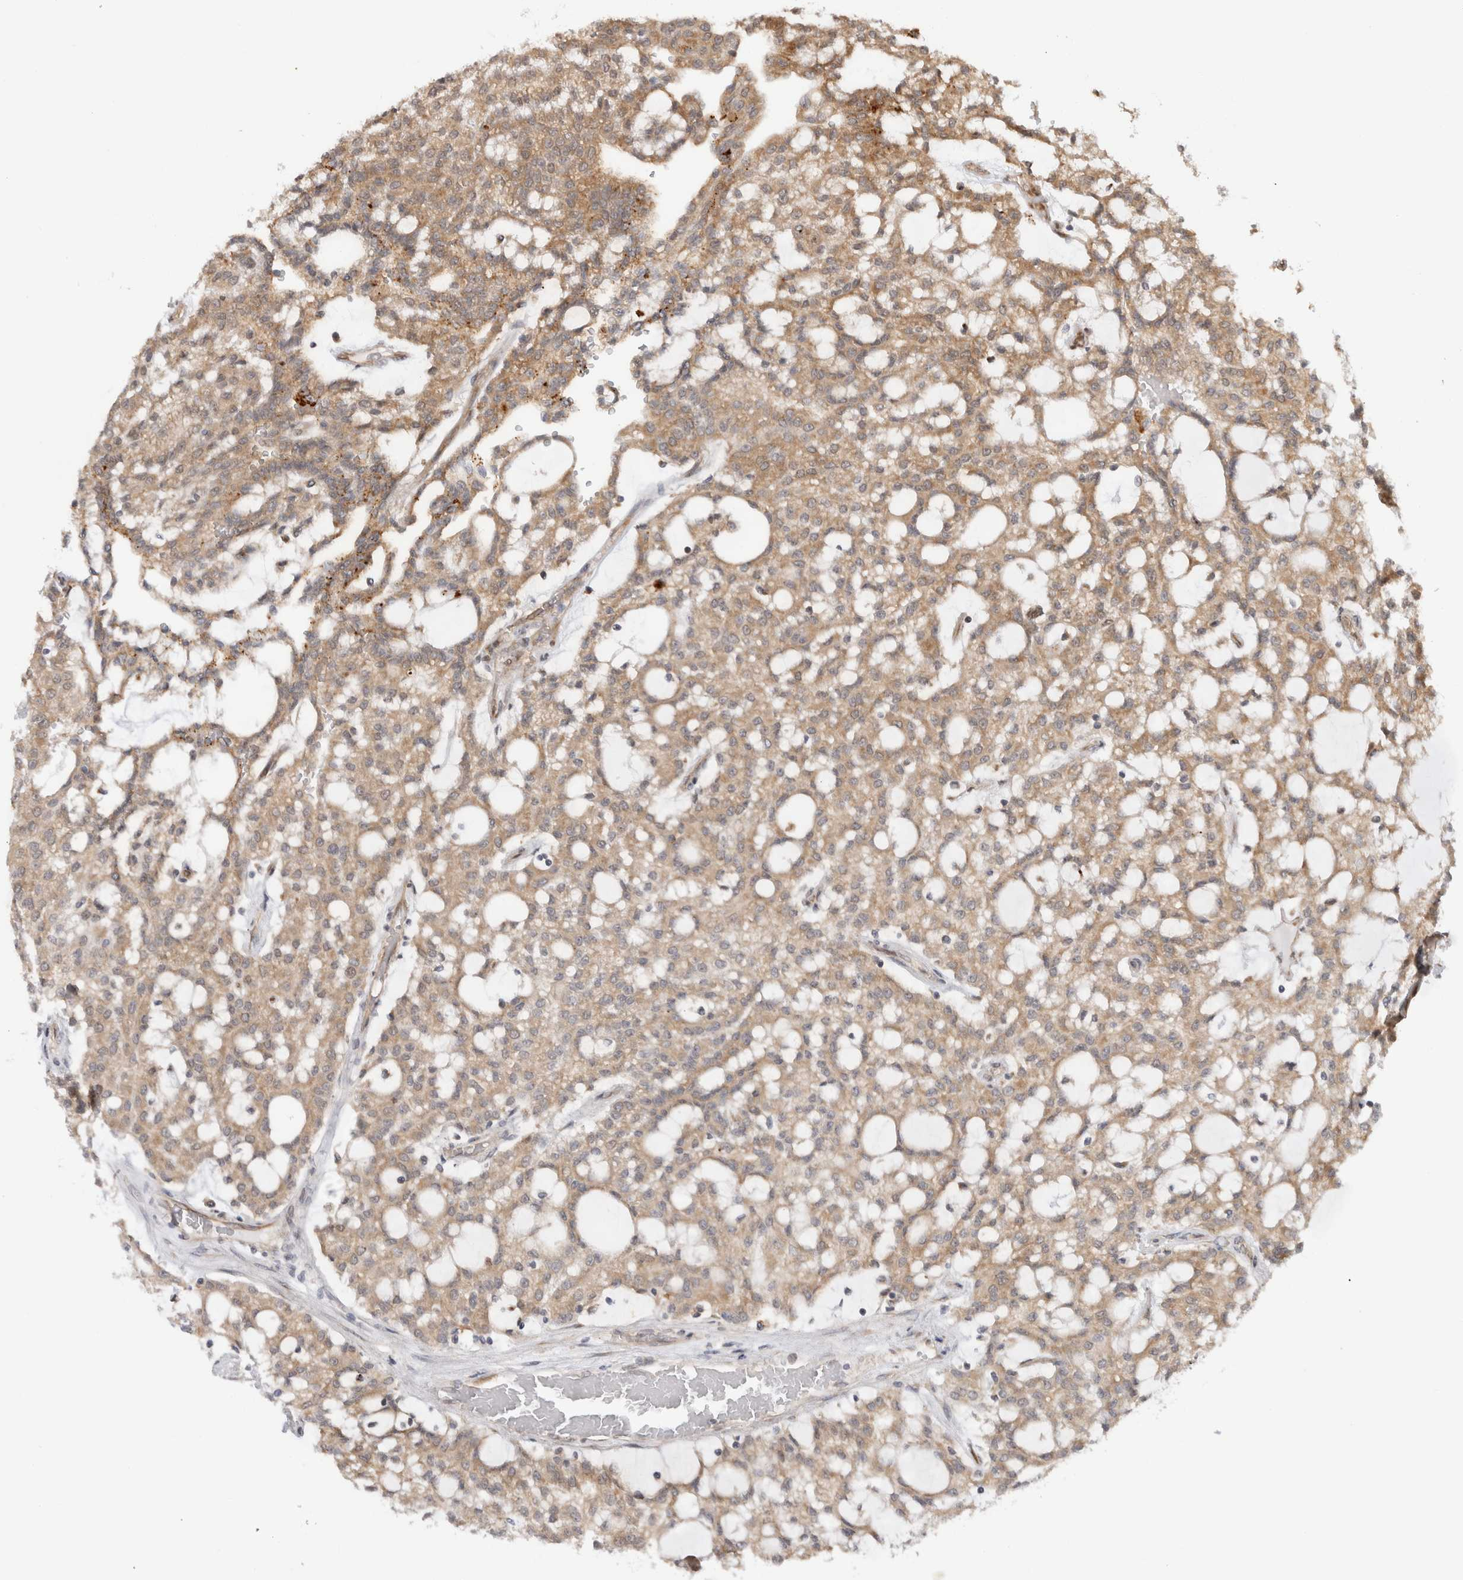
{"staining": {"intensity": "weak", "quantity": ">75%", "location": "cytoplasmic/membranous"}, "tissue": "renal cancer", "cell_type": "Tumor cells", "image_type": "cancer", "snomed": [{"axis": "morphology", "description": "Adenocarcinoma, NOS"}, {"axis": "topography", "description": "Kidney"}], "caption": "This photomicrograph reveals immunohistochemistry staining of human renal cancer (adenocarcinoma), with low weak cytoplasmic/membranous positivity in about >75% of tumor cells.", "gene": "ACTL9", "patient": {"sex": "male", "age": 63}}